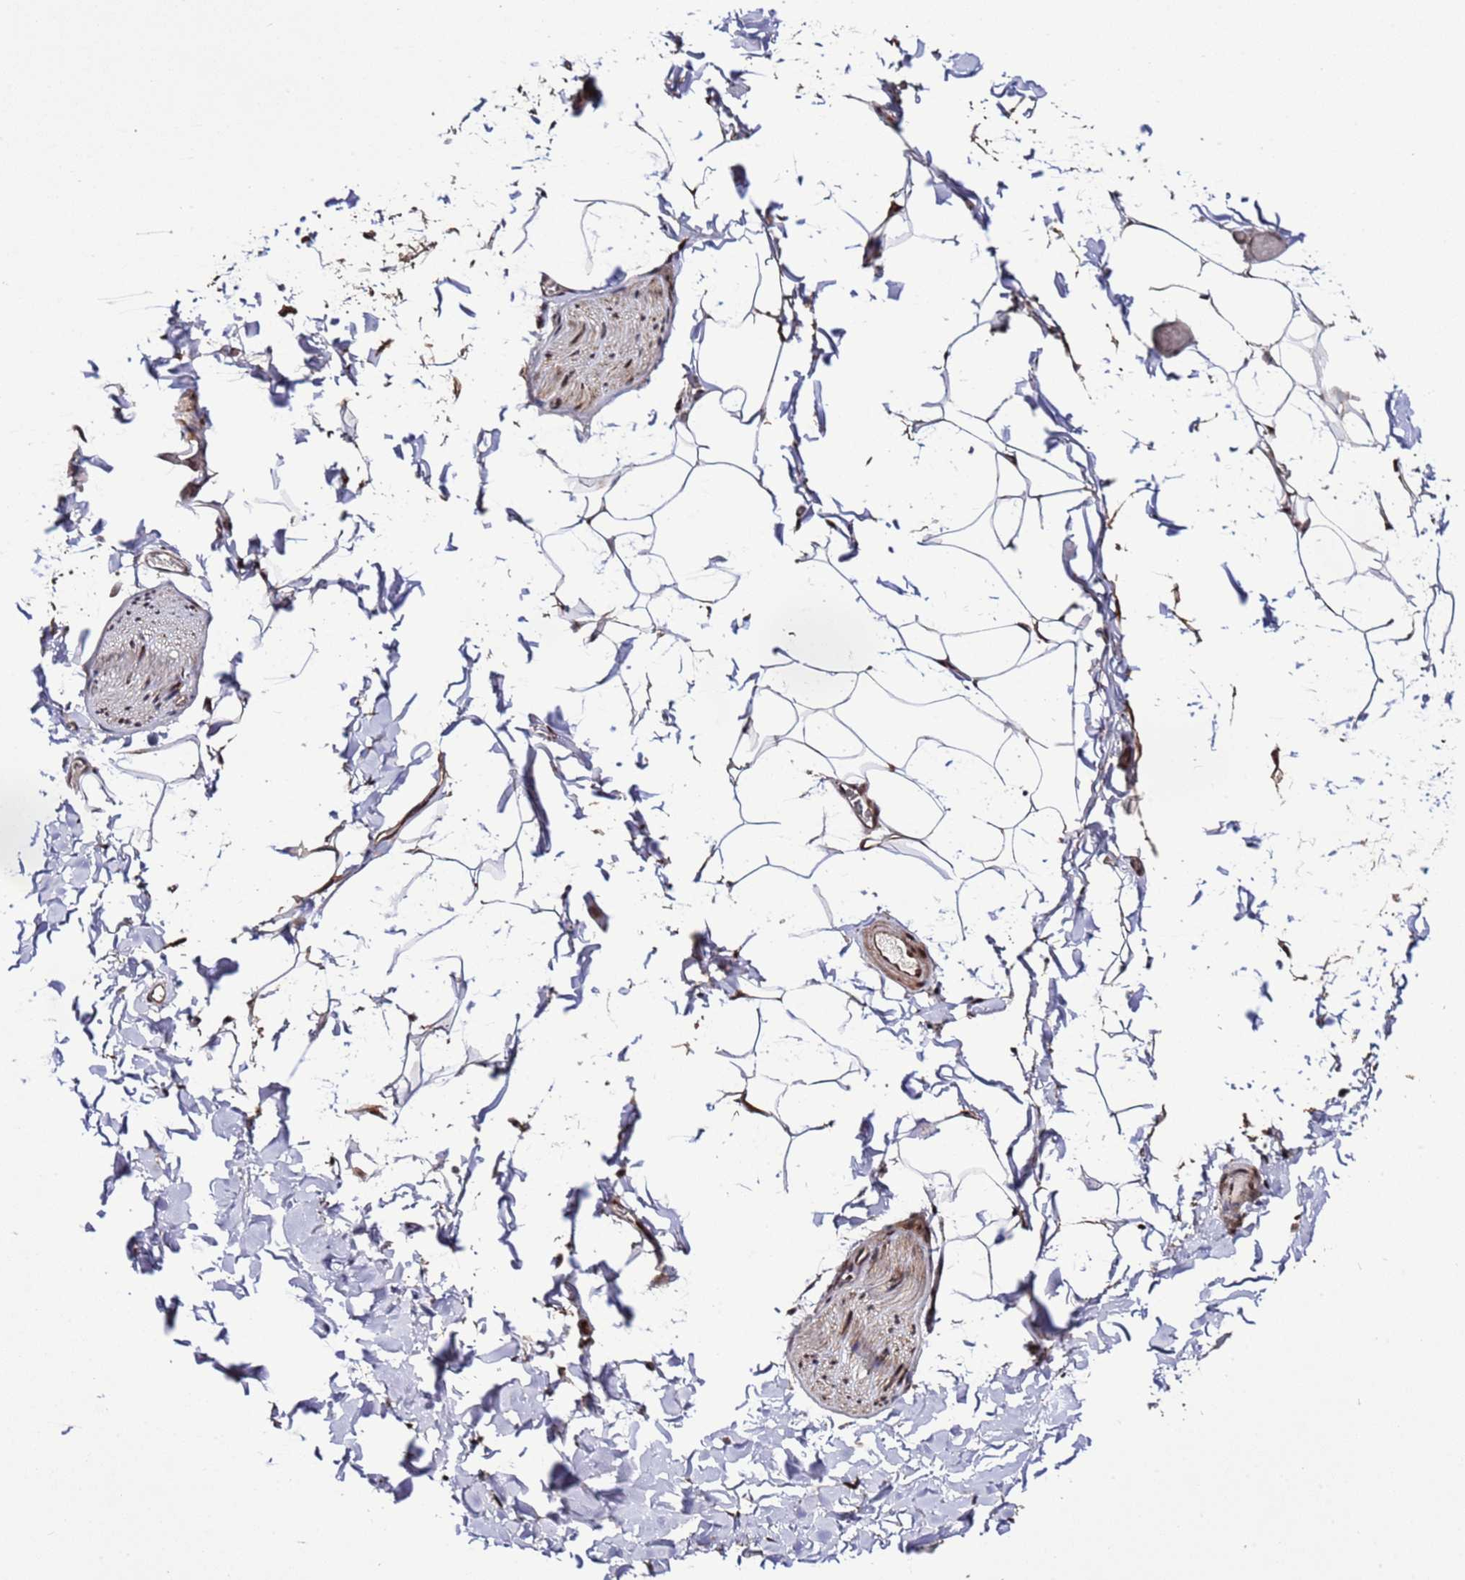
{"staining": {"intensity": "moderate", "quantity": "25%-75%", "location": "cytoplasmic/membranous"}, "tissue": "adipose tissue", "cell_type": "Adipocytes", "image_type": "normal", "snomed": [{"axis": "morphology", "description": "Normal tissue, NOS"}, {"axis": "topography", "description": "Gallbladder"}, {"axis": "topography", "description": "Peripheral nerve tissue"}], "caption": "Immunohistochemical staining of normal adipose tissue reveals 25%-75% levels of moderate cytoplasmic/membranous protein positivity in approximately 25%-75% of adipocytes.", "gene": "POLR2D", "patient": {"sex": "male", "age": 38}}